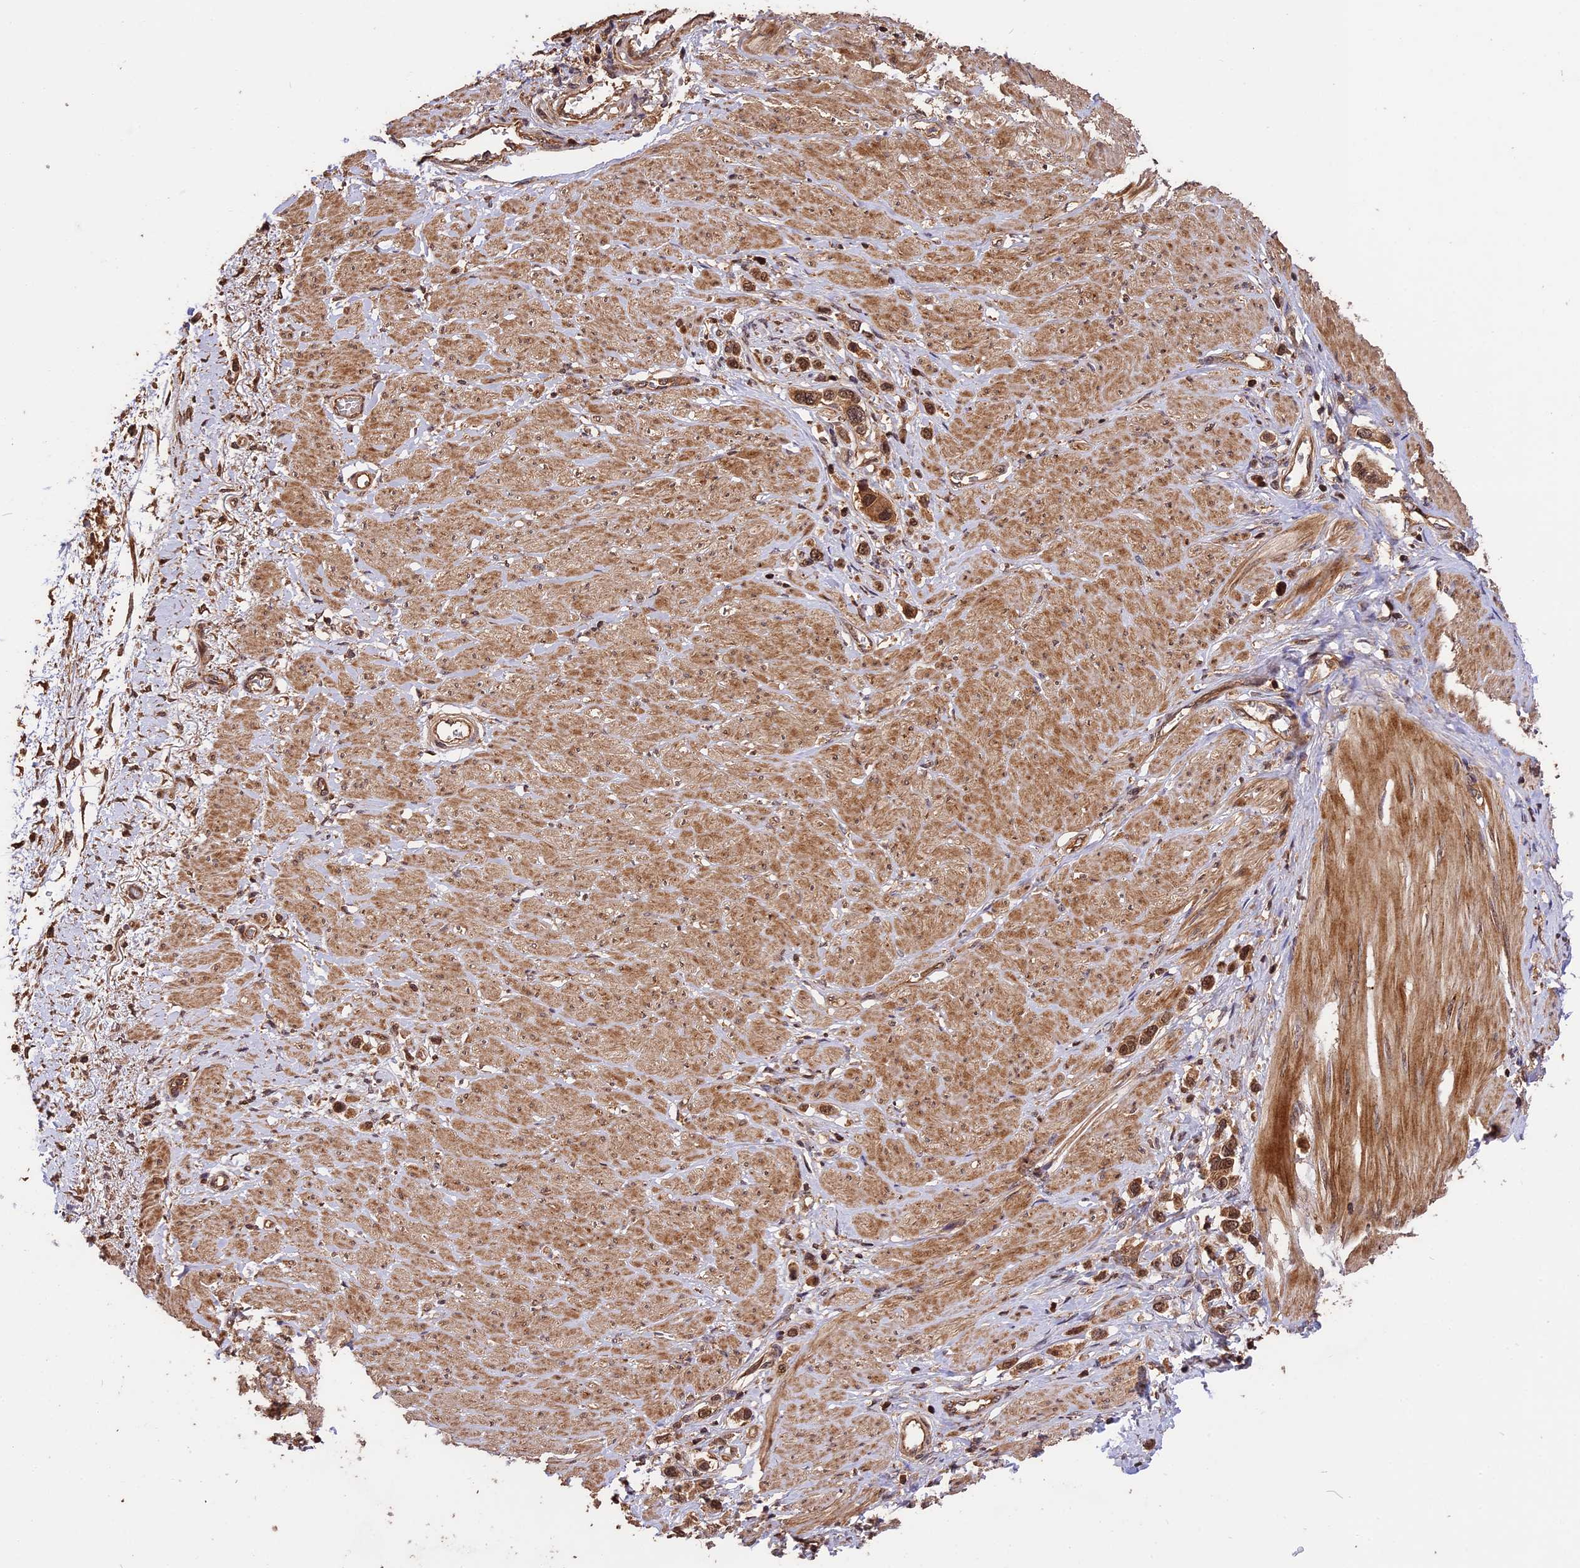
{"staining": {"intensity": "moderate", "quantity": ">75%", "location": "cytoplasmic/membranous,nuclear"}, "tissue": "stomach cancer", "cell_type": "Tumor cells", "image_type": "cancer", "snomed": [{"axis": "morphology", "description": "Adenocarcinoma, NOS"}, {"axis": "topography", "description": "Stomach"}], "caption": "Tumor cells demonstrate medium levels of moderate cytoplasmic/membranous and nuclear positivity in about >75% of cells in human stomach cancer (adenocarcinoma).", "gene": "ESCO1", "patient": {"sex": "female", "age": 65}}